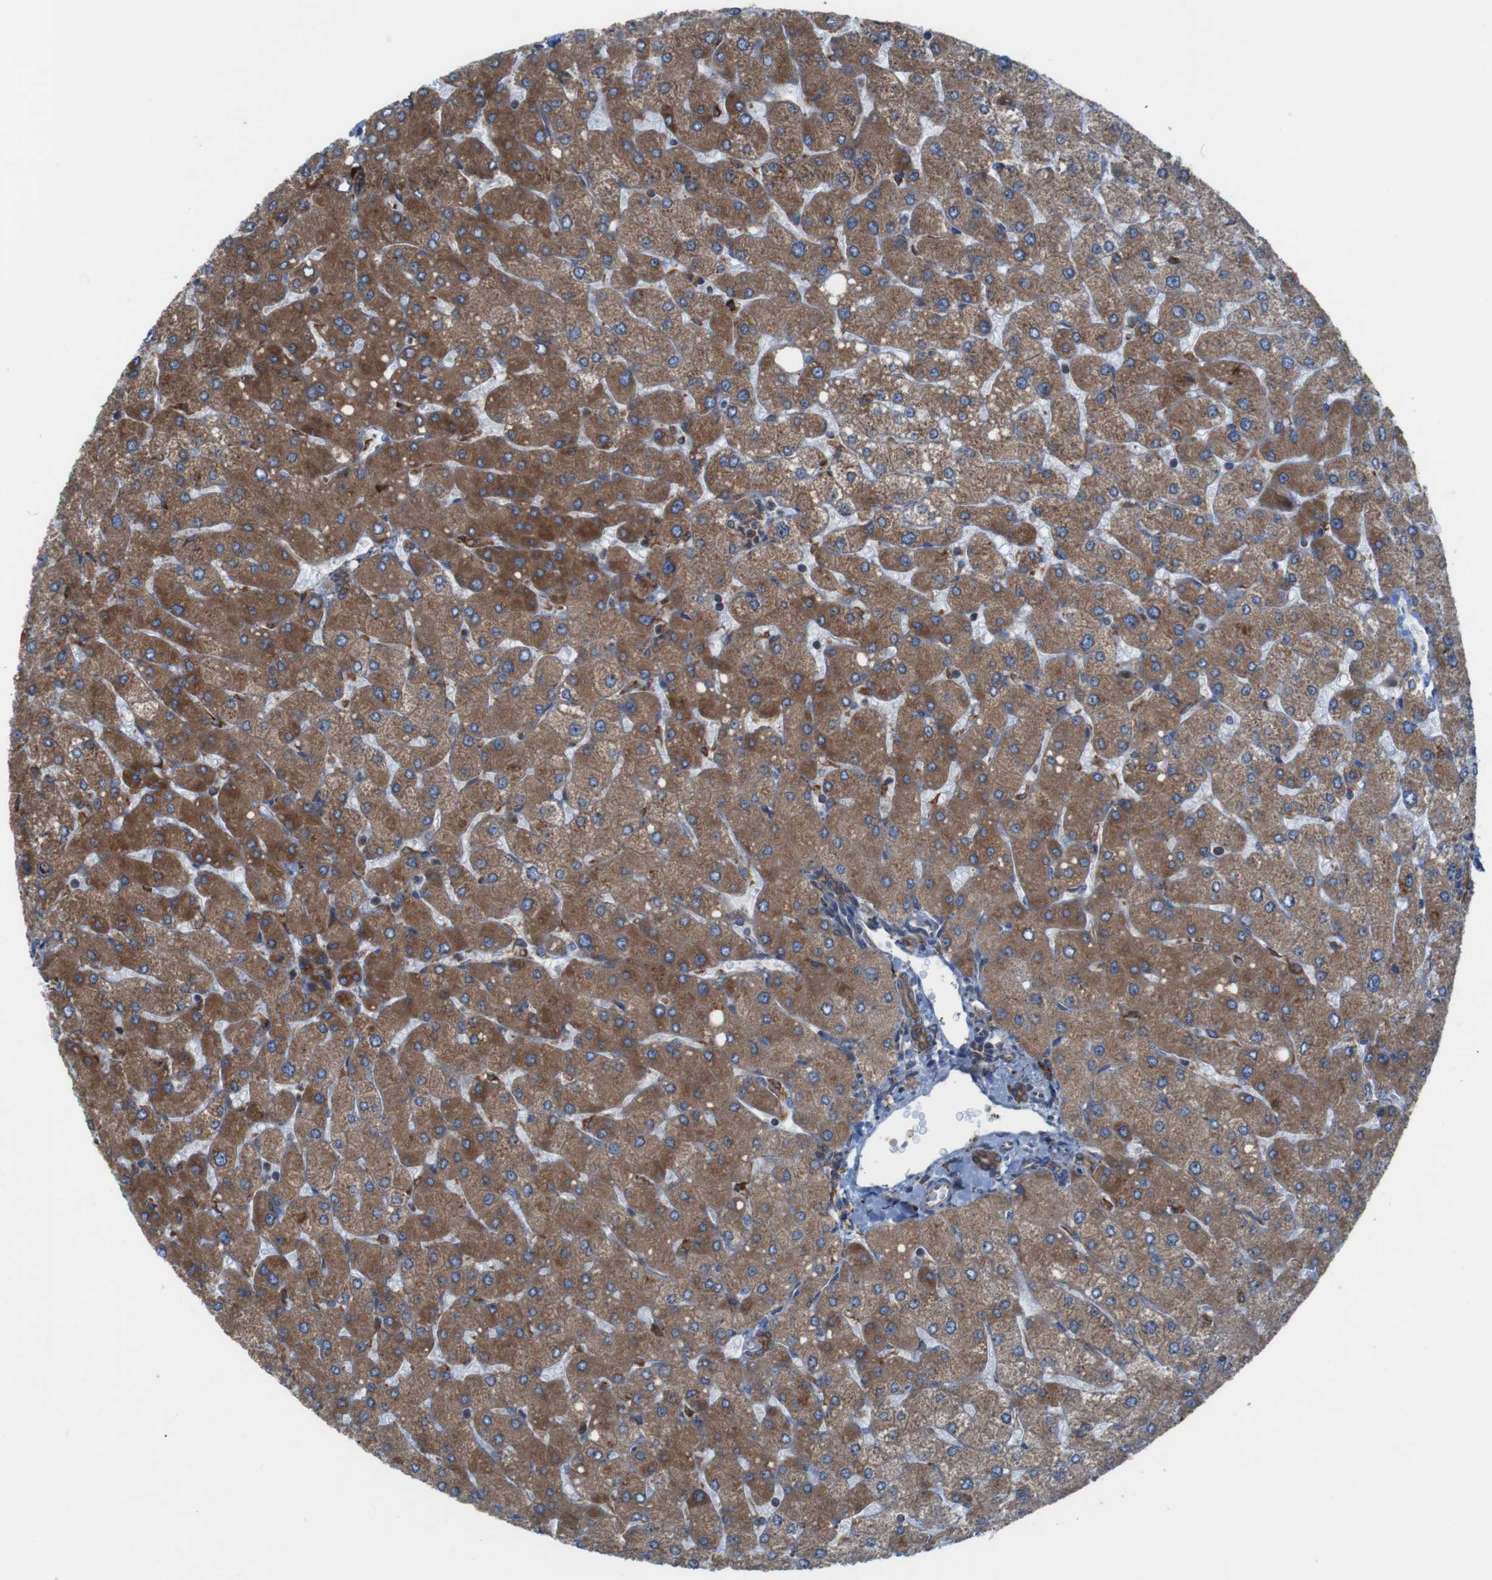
{"staining": {"intensity": "moderate", "quantity": ">75%", "location": "cytoplasmic/membranous"}, "tissue": "liver", "cell_type": "Cholangiocytes", "image_type": "normal", "snomed": [{"axis": "morphology", "description": "Normal tissue, NOS"}, {"axis": "topography", "description": "Liver"}], "caption": "Immunohistochemical staining of benign liver demonstrates medium levels of moderate cytoplasmic/membranous staining in about >75% of cholangiocytes.", "gene": "UGGT1", "patient": {"sex": "male", "age": 55}}